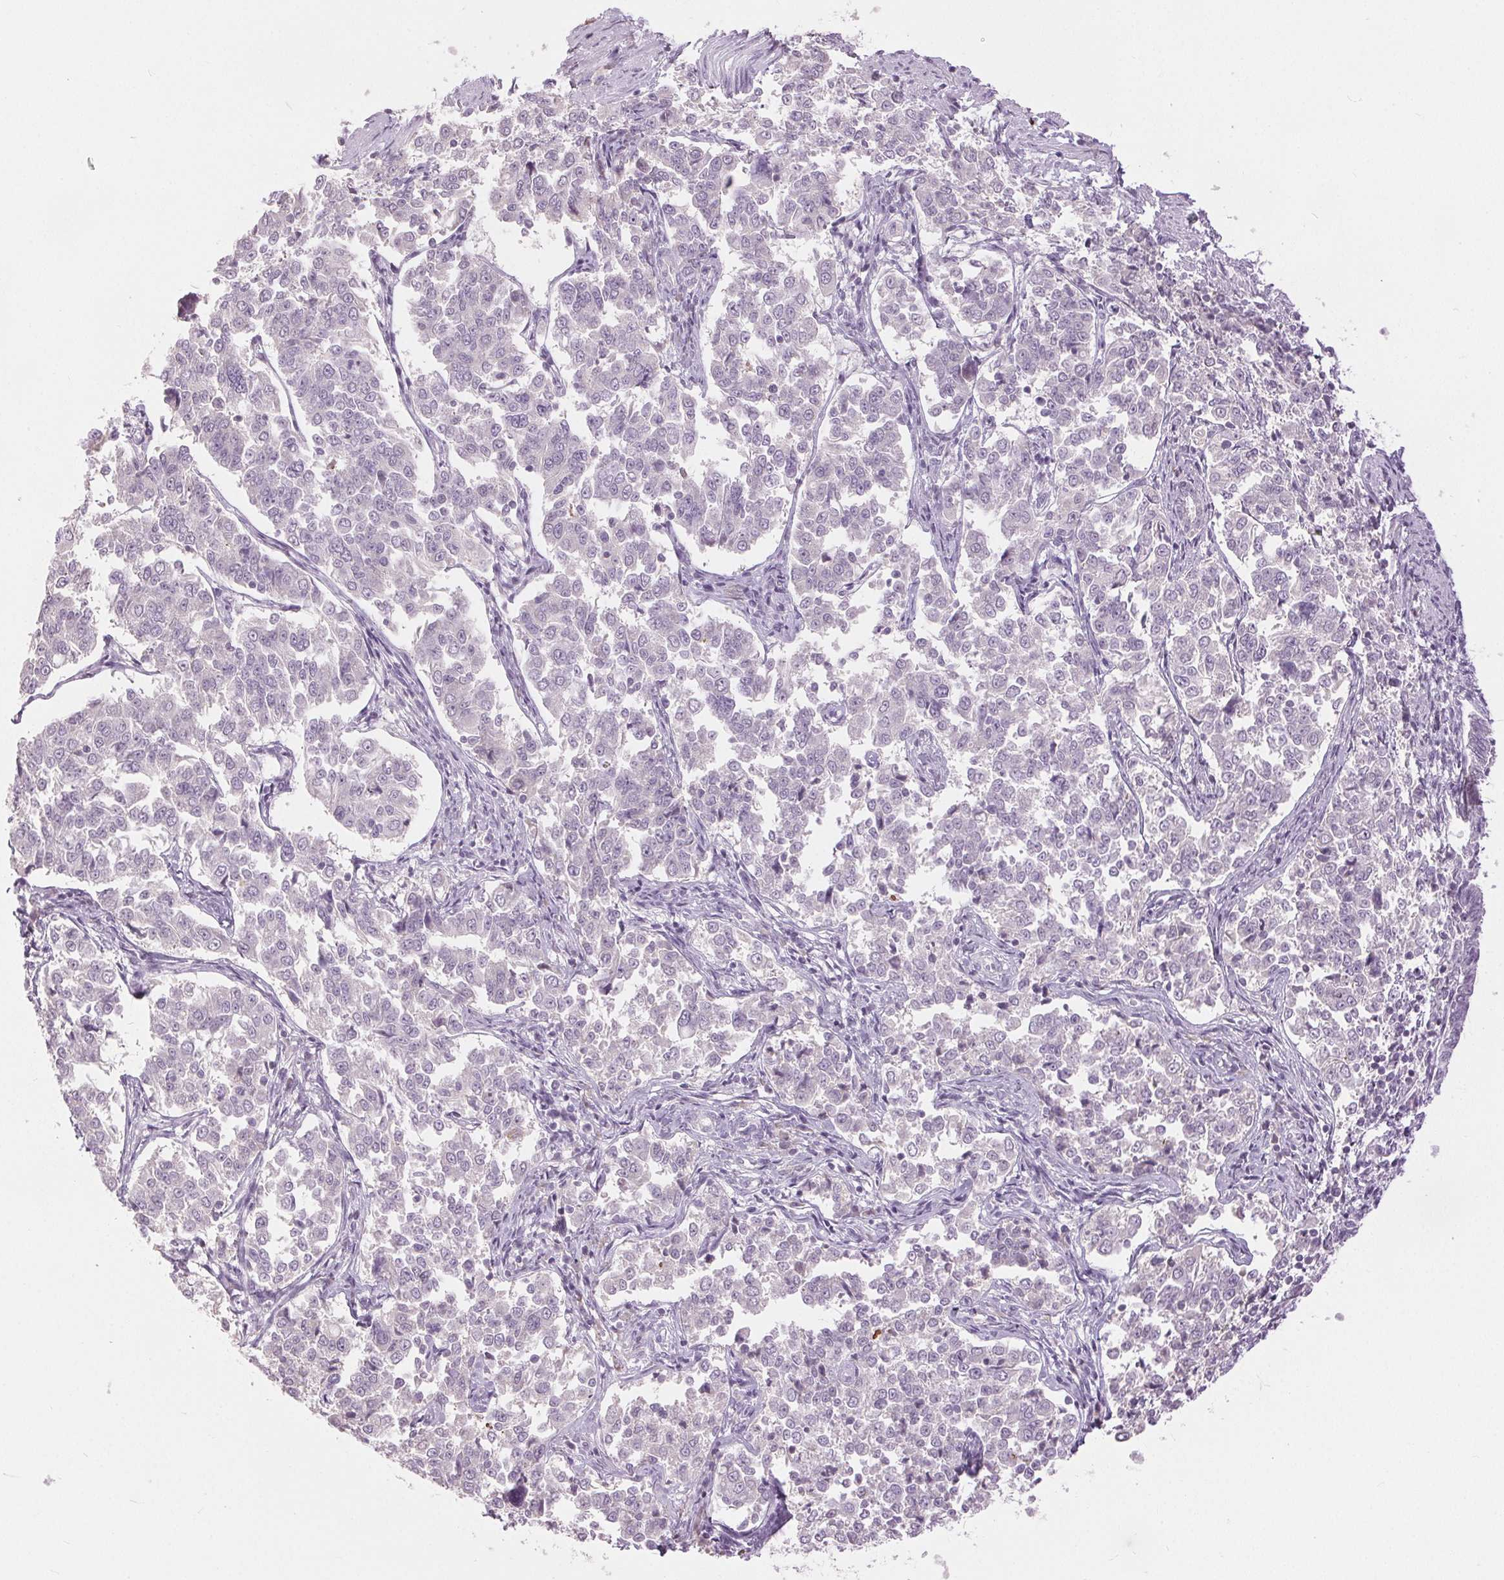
{"staining": {"intensity": "negative", "quantity": "none", "location": "none"}, "tissue": "endometrial cancer", "cell_type": "Tumor cells", "image_type": "cancer", "snomed": [{"axis": "morphology", "description": "Adenocarcinoma, NOS"}, {"axis": "topography", "description": "Endometrium"}], "caption": "The photomicrograph shows no staining of tumor cells in endometrial cancer (adenocarcinoma).", "gene": "DSG3", "patient": {"sex": "female", "age": 43}}